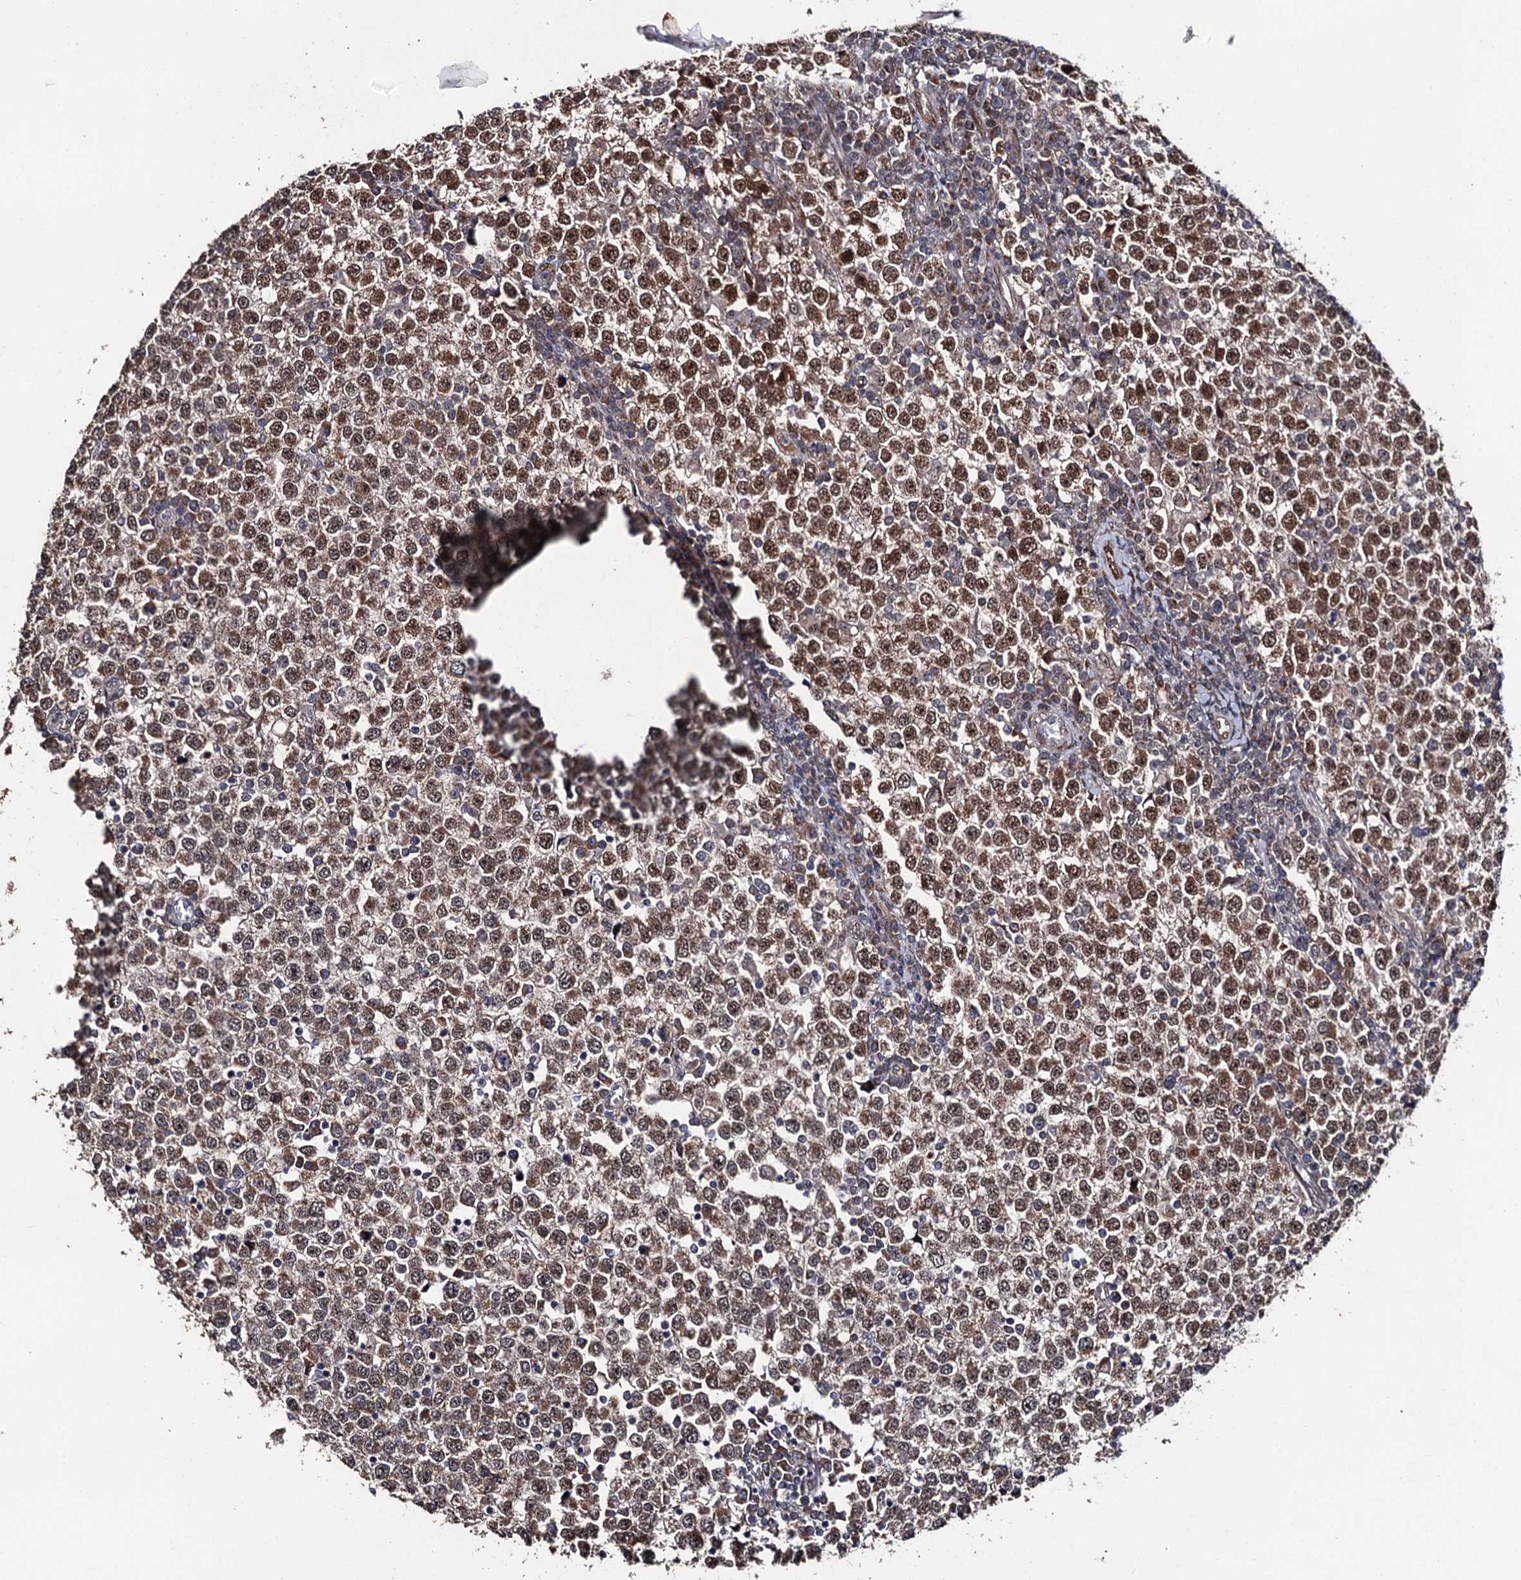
{"staining": {"intensity": "moderate", "quantity": ">75%", "location": "nuclear"}, "tissue": "testis cancer", "cell_type": "Tumor cells", "image_type": "cancer", "snomed": [{"axis": "morphology", "description": "Seminoma, NOS"}, {"axis": "topography", "description": "Testis"}], "caption": "Protein positivity by IHC displays moderate nuclear positivity in approximately >75% of tumor cells in testis seminoma.", "gene": "LRRC63", "patient": {"sex": "male", "age": 65}}